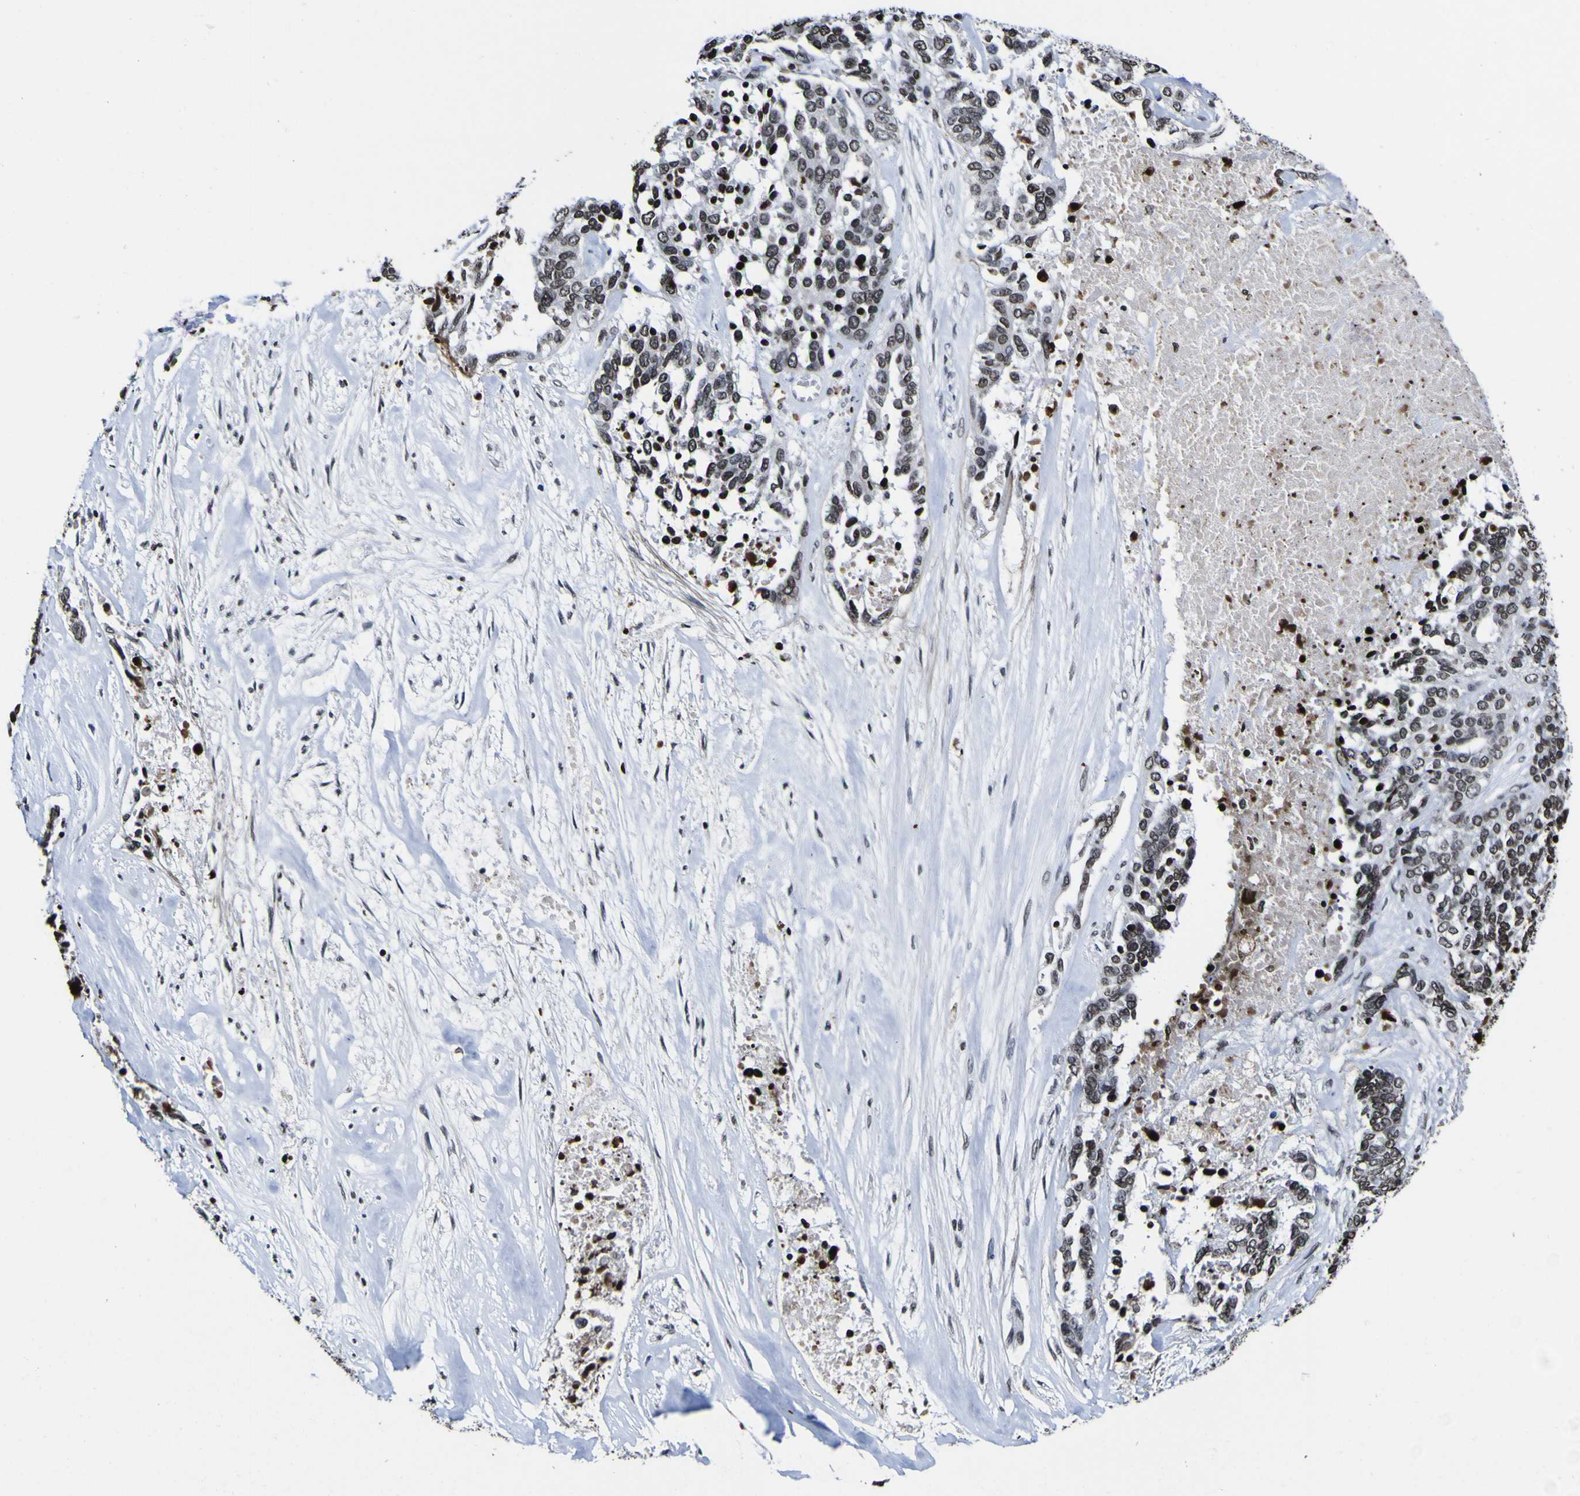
{"staining": {"intensity": "strong", "quantity": "25%-75%", "location": "nuclear"}, "tissue": "ovarian cancer", "cell_type": "Tumor cells", "image_type": "cancer", "snomed": [{"axis": "morphology", "description": "Cystadenocarcinoma, serous, NOS"}, {"axis": "topography", "description": "Ovary"}], "caption": "The micrograph displays a brown stain indicating the presence of a protein in the nuclear of tumor cells in serous cystadenocarcinoma (ovarian).", "gene": "PIAS1", "patient": {"sex": "female", "age": 44}}